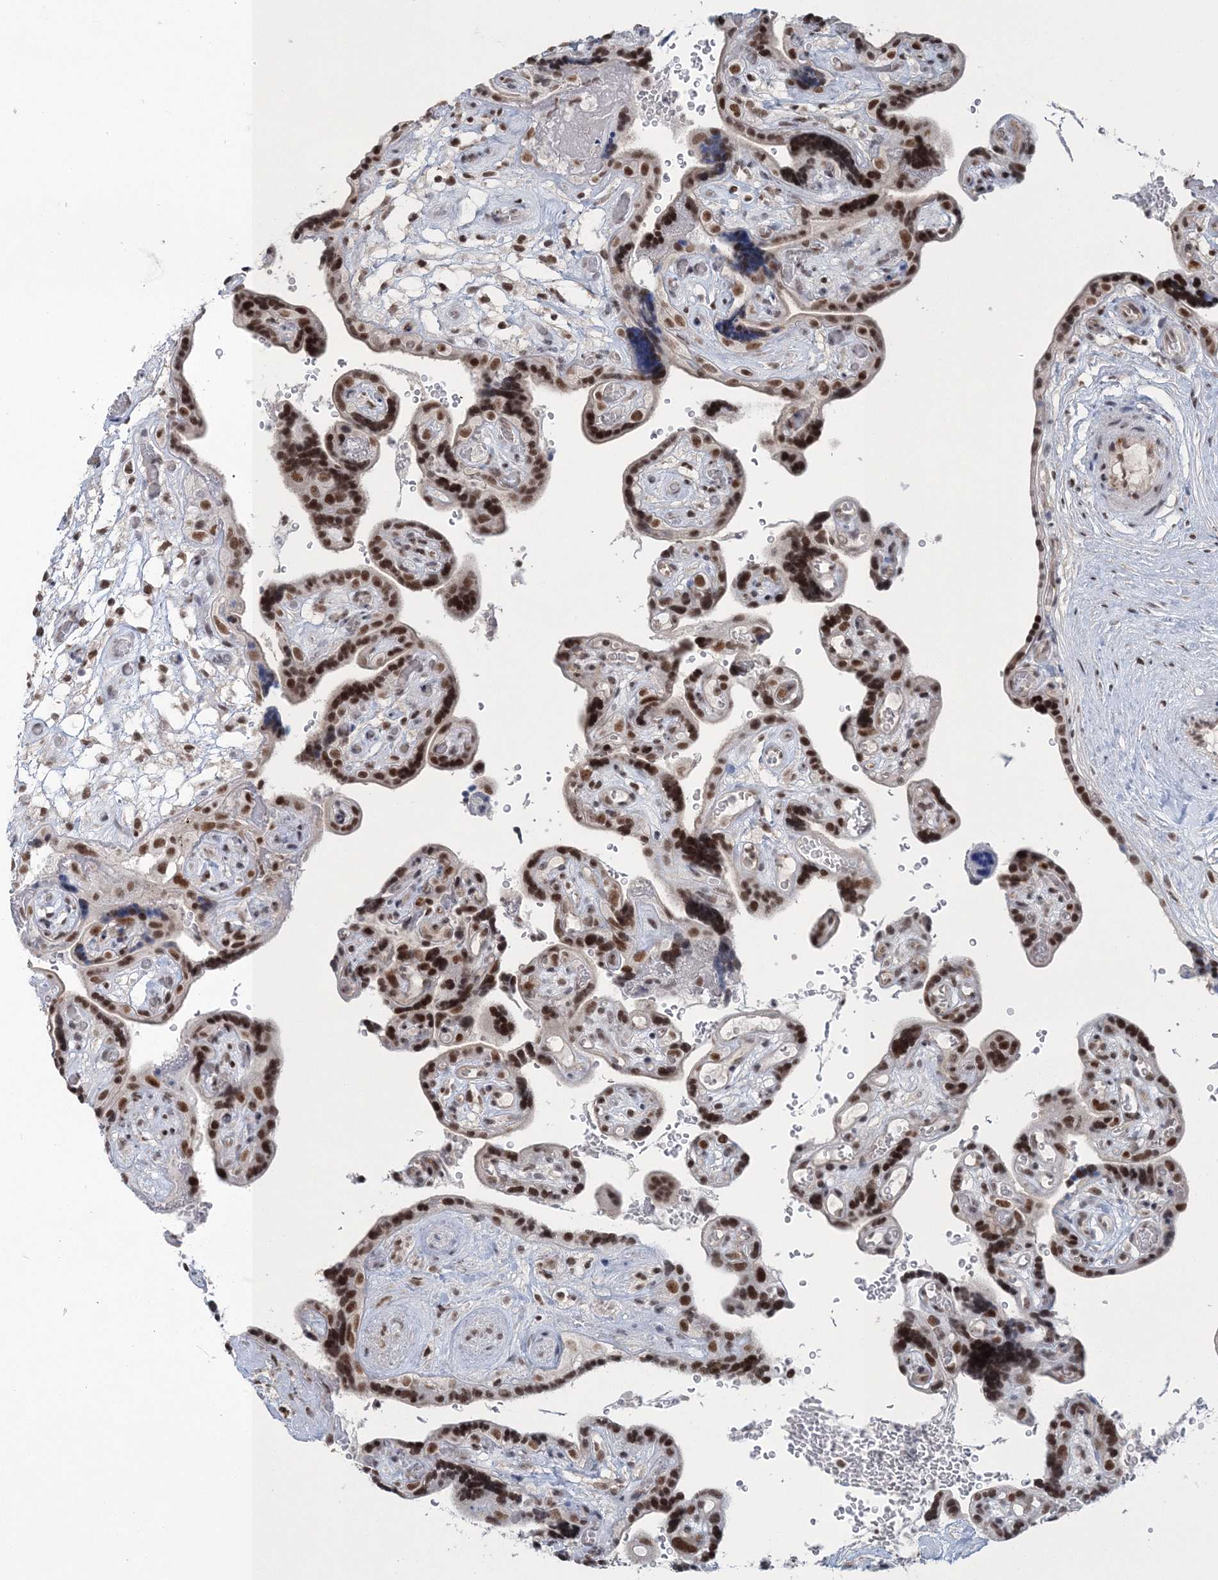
{"staining": {"intensity": "moderate", "quantity": ">75%", "location": "nuclear"}, "tissue": "placenta", "cell_type": "Decidual cells", "image_type": "normal", "snomed": [{"axis": "morphology", "description": "Normal tissue, NOS"}, {"axis": "topography", "description": "Placenta"}], "caption": "A high-resolution image shows IHC staining of unremarkable placenta, which reveals moderate nuclear expression in approximately >75% of decidual cells. The staining was performed using DAB (3,3'-diaminobenzidine) to visualize the protein expression in brown, while the nuclei were stained in blue with hematoxylin (Magnification: 20x).", "gene": "PDS5A", "patient": {"sex": "female", "age": 30}}